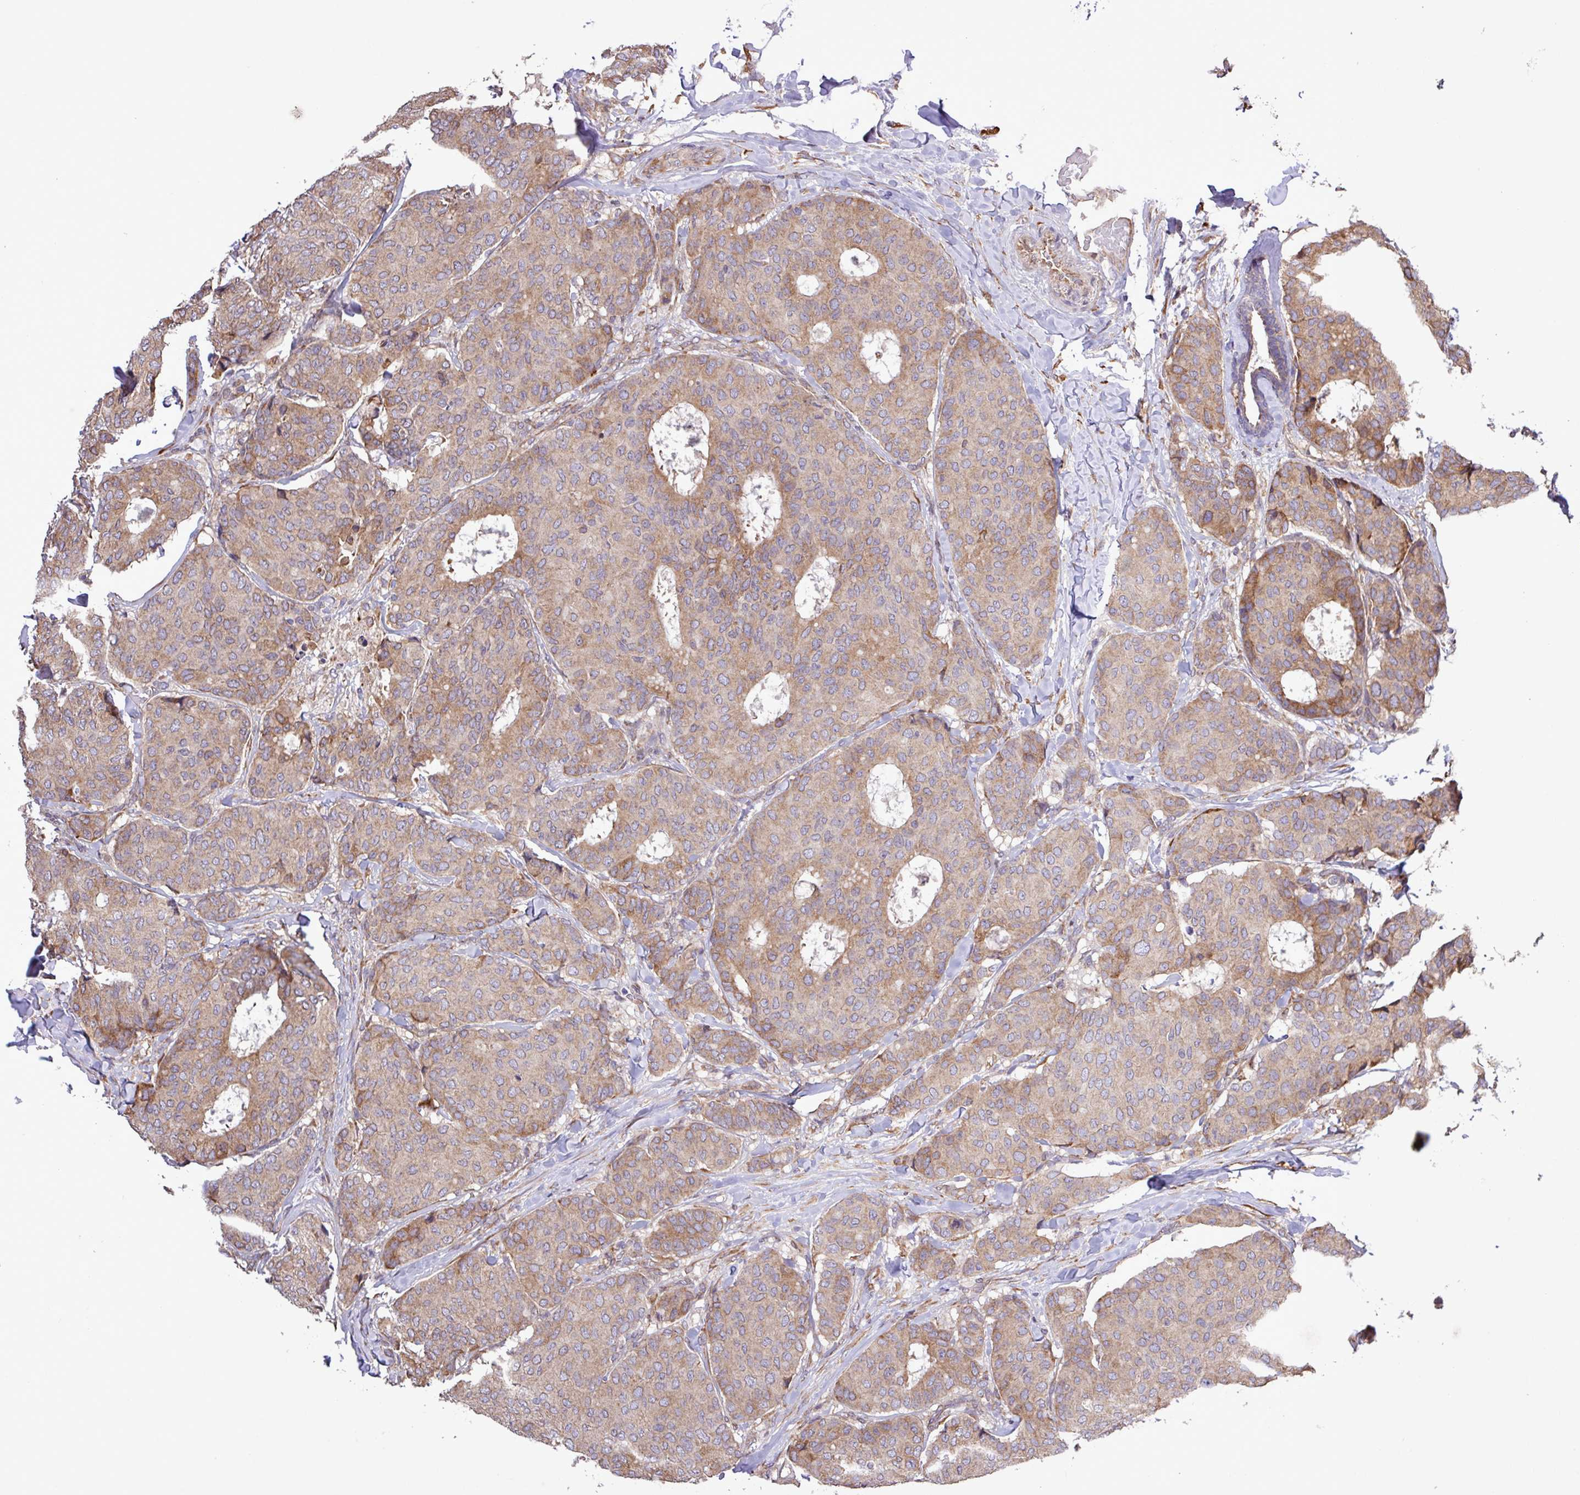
{"staining": {"intensity": "moderate", "quantity": "25%-75%", "location": "cytoplasmic/membranous"}, "tissue": "breast cancer", "cell_type": "Tumor cells", "image_type": "cancer", "snomed": [{"axis": "morphology", "description": "Duct carcinoma"}, {"axis": "topography", "description": "Breast"}], "caption": "An IHC histopathology image of tumor tissue is shown. Protein staining in brown labels moderate cytoplasmic/membranous positivity in intraductal carcinoma (breast) within tumor cells. The staining was performed using DAB (3,3'-diaminobenzidine) to visualize the protein expression in brown, while the nuclei were stained in blue with hematoxylin (Magnification: 20x).", "gene": "MEGF6", "patient": {"sex": "female", "age": 75}}